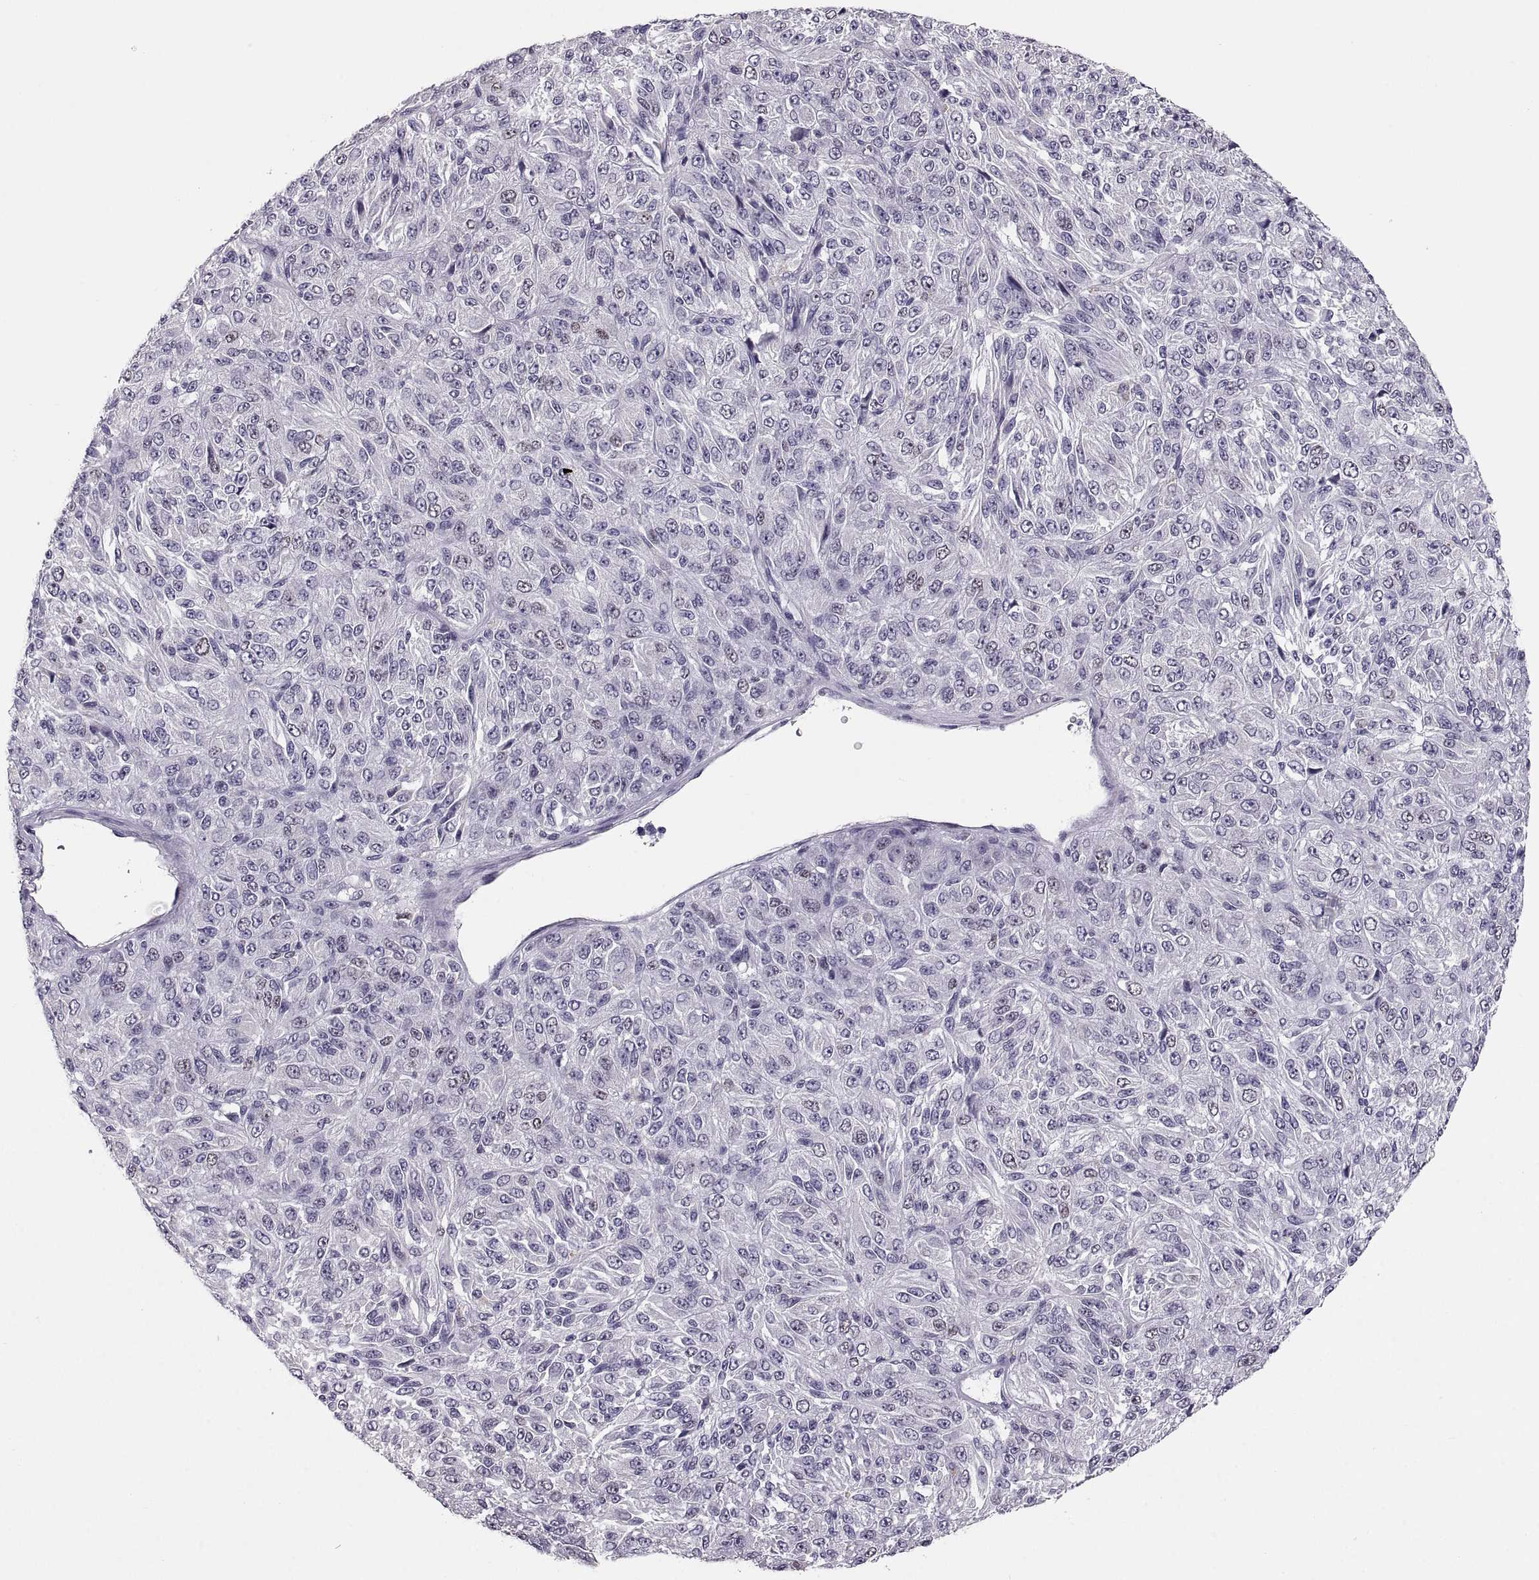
{"staining": {"intensity": "negative", "quantity": "none", "location": "none"}, "tissue": "melanoma", "cell_type": "Tumor cells", "image_type": "cancer", "snomed": [{"axis": "morphology", "description": "Malignant melanoma, Metastatic site"}, {"axis": "topography", "description": "Brain"}], "caption": "Tumor cells are negative for protein expression in human melanoma.", "gene": "MAGEB18", "patient": {"sex": "female", "age": 56}}